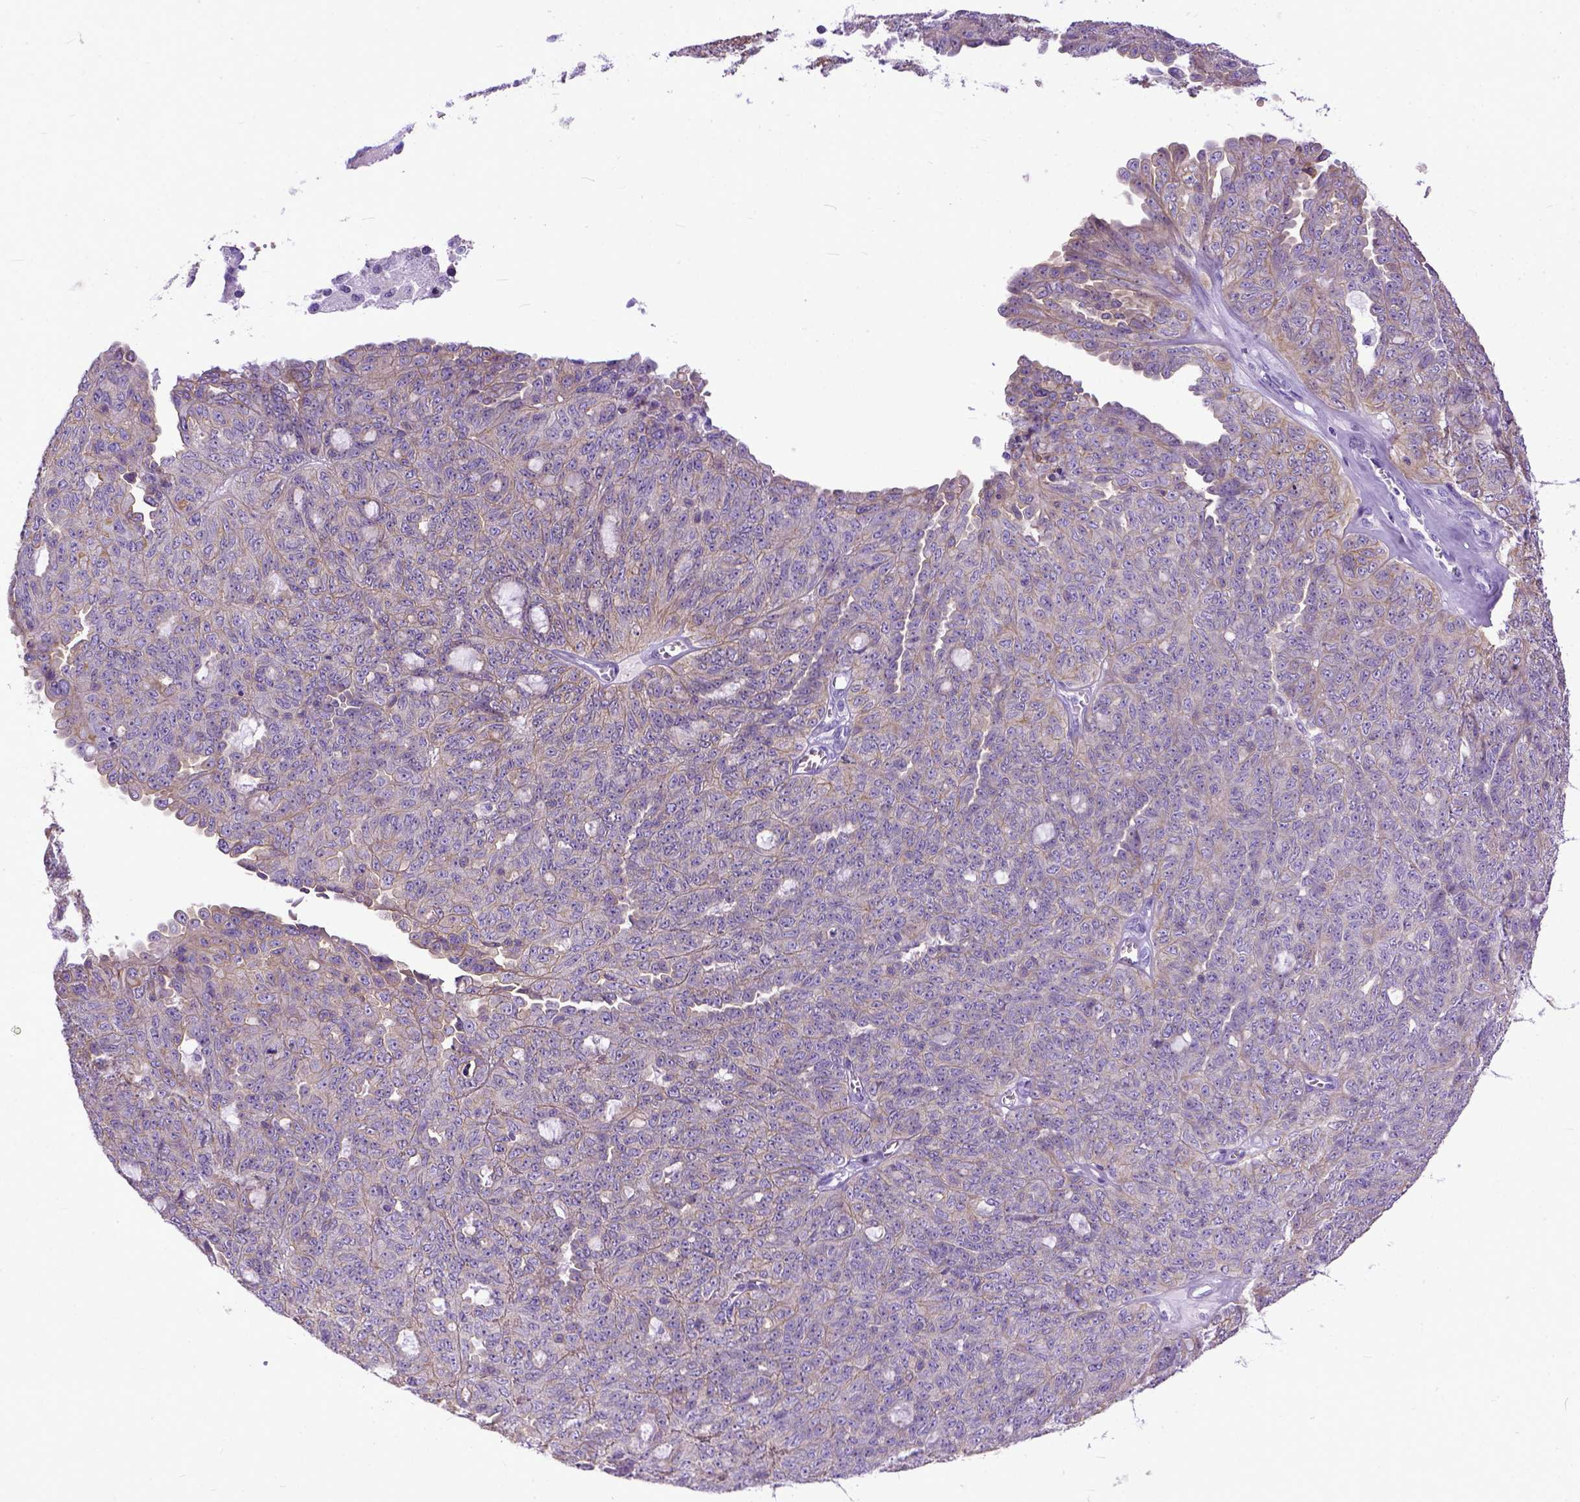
{"staining": {"intensity": "negative", "quantity": "none", "location": "none"}, "tissue": "ovarian cancer", "cell_type": "Tumor cells", "image_type": "cancer", "snomed": [{"axis": "morphology", "description": "Cystadenocarcinoma, serous, NOS"}, {"axis": "topography", "description": "Ovary"}], "caption": "High power microscopy micrograph of an IHC photomicrograph of ovarian cancer, revealing no significant staining in tumor cells. (Brightfield microscopy of DAB IHC at high magnification).", "gene": "PPL", "patient": {"sex": "female", "age": 71}}